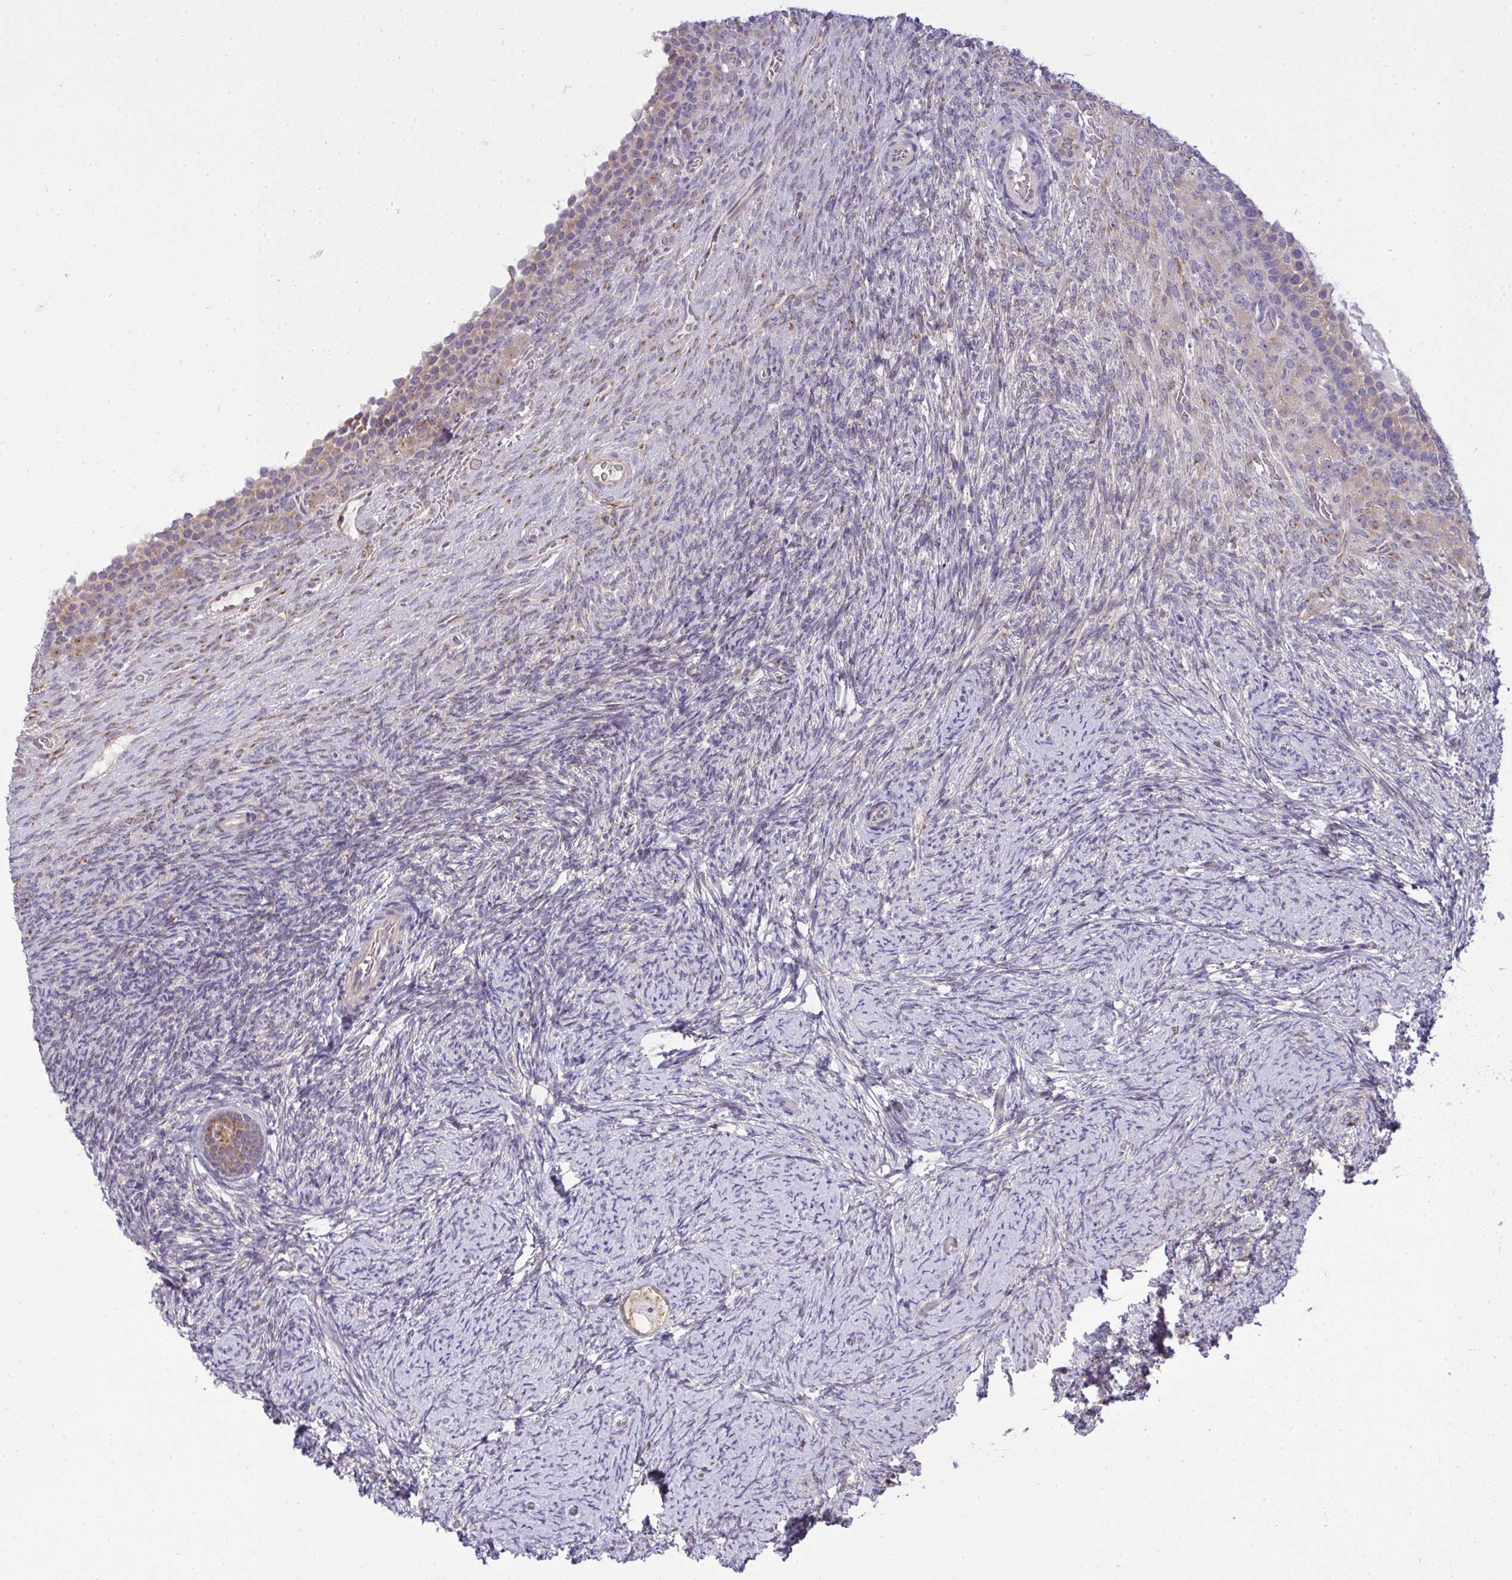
{"staining": {"intensity": "moderate", "quantity": "<25%", "location": "cytoplasmic/membranous"}, "tissue": "ovary", "cell_type": "Follicle cells", "image_type": "normal", "snomed": [{"axis": "morphology", "description": "Normal tissue, NOS"}, {"axis": "topography", "description": "Ovary"}], "caption": "Ovary stained with DAB IHC displays low levels of moderate cytoplasmic/membranous positivity in about <25% of follicle cells. The protein is stained brown, and the nuclei are stained in blue (DAB (3,3'-diaminobenzidine) IHC with brightfield microscopy, high magnification).", "gene": "SLC9A6", "patient": {"sex": "female", "age": 34}}